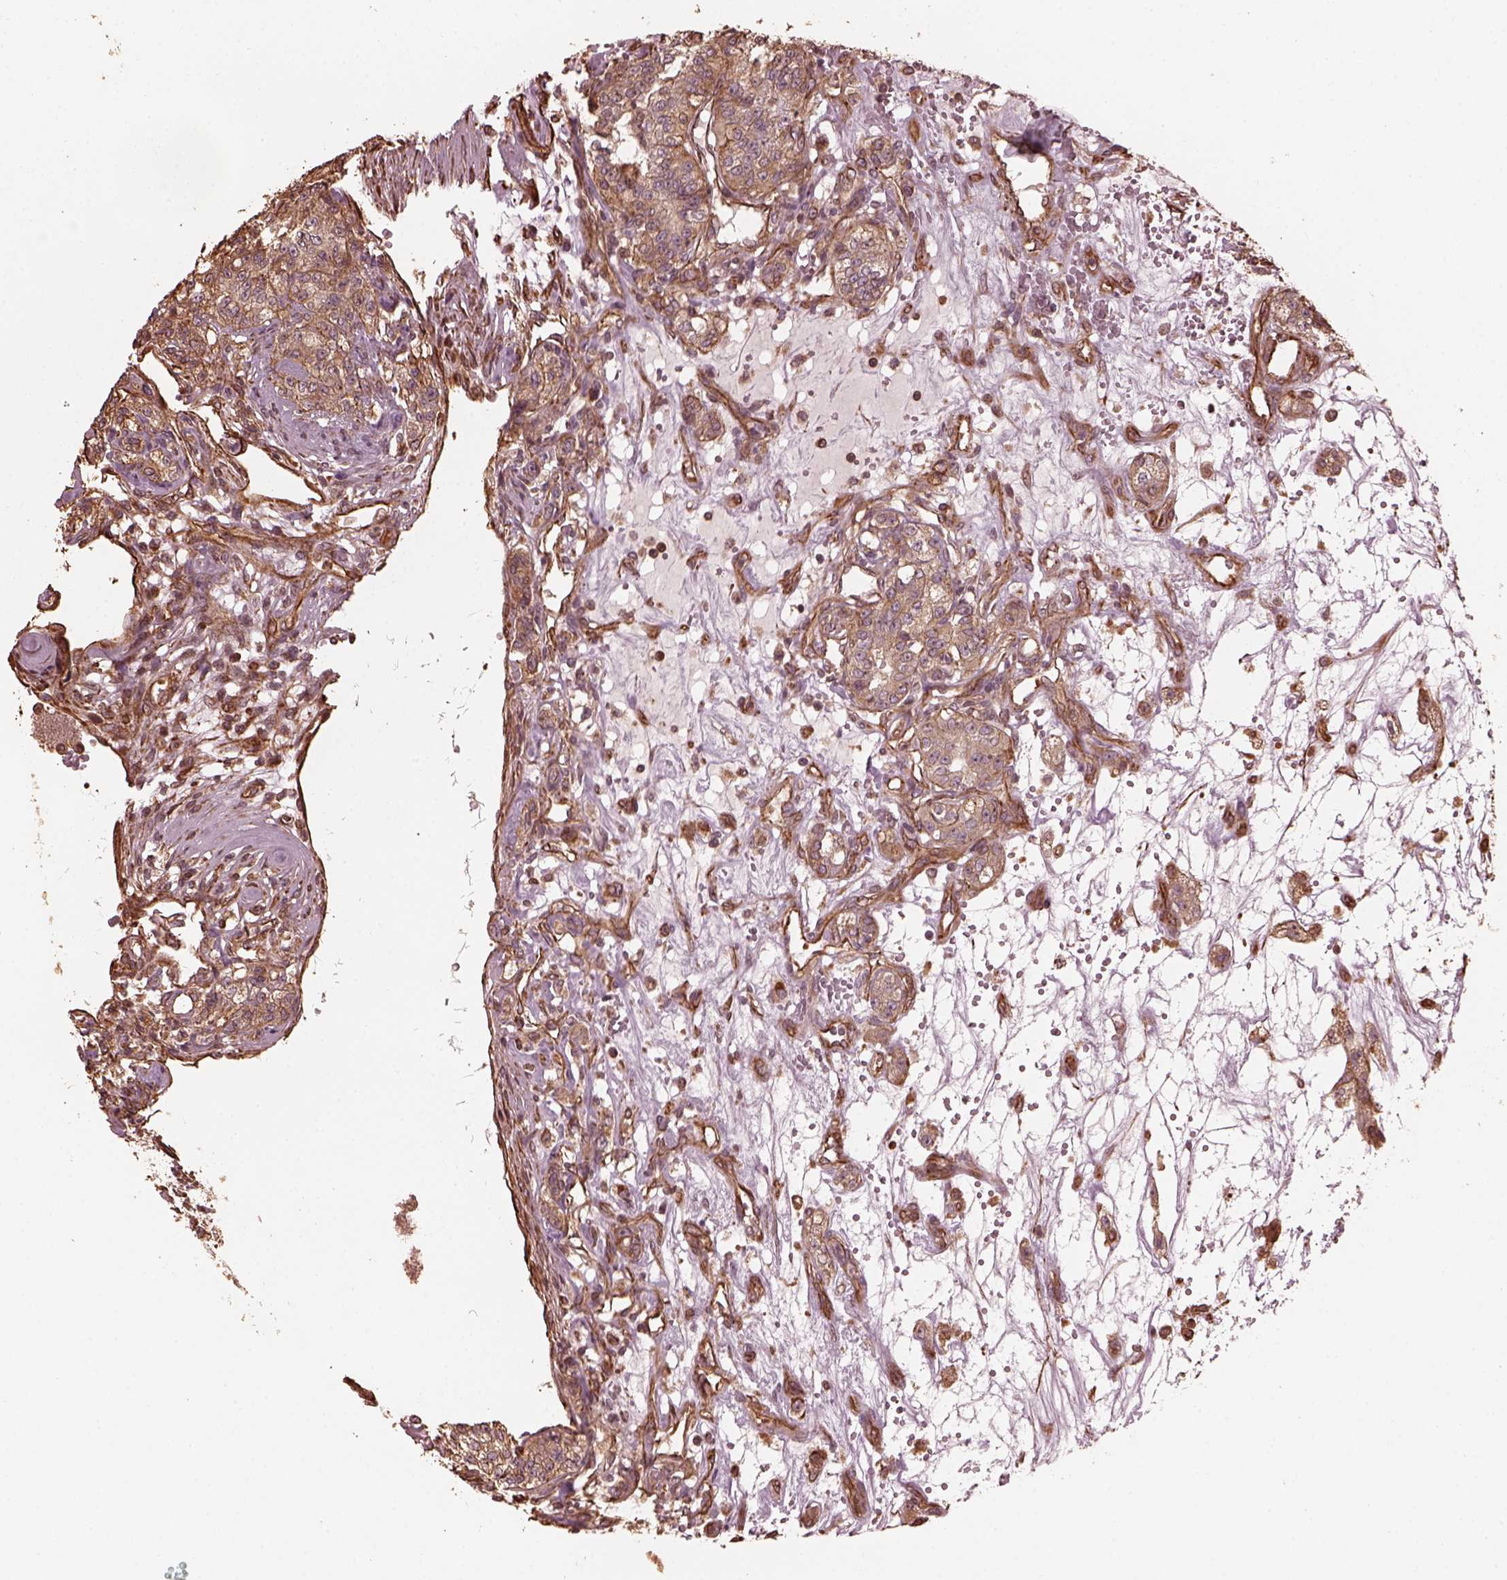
{"staining": {"intensity": "weak", "quantity": "25%-75%", "location": "cytoplasmic/membranous"}, "tissue": "renal cancer", "cell_type": "Tumor cells", "image_type": "cancer", "snomed": [{"axis": "morphology", "description": "Adenocarcinoma, NOS"}, {"axis": "topography", "description": "Kidney"}], "caption": "IHC (DAB (3,3'-diaminobenzidine)) staining of human renal cancer (adenocarcinoma) displays weak cytoplasmic/membranous protein expression in about 25%-75% of tumor cells. The protein is shown in brown color, while the nuclei are stained blue.", "gene": "GTPBP1", "patient": {"sex": "female", "age": 63}}